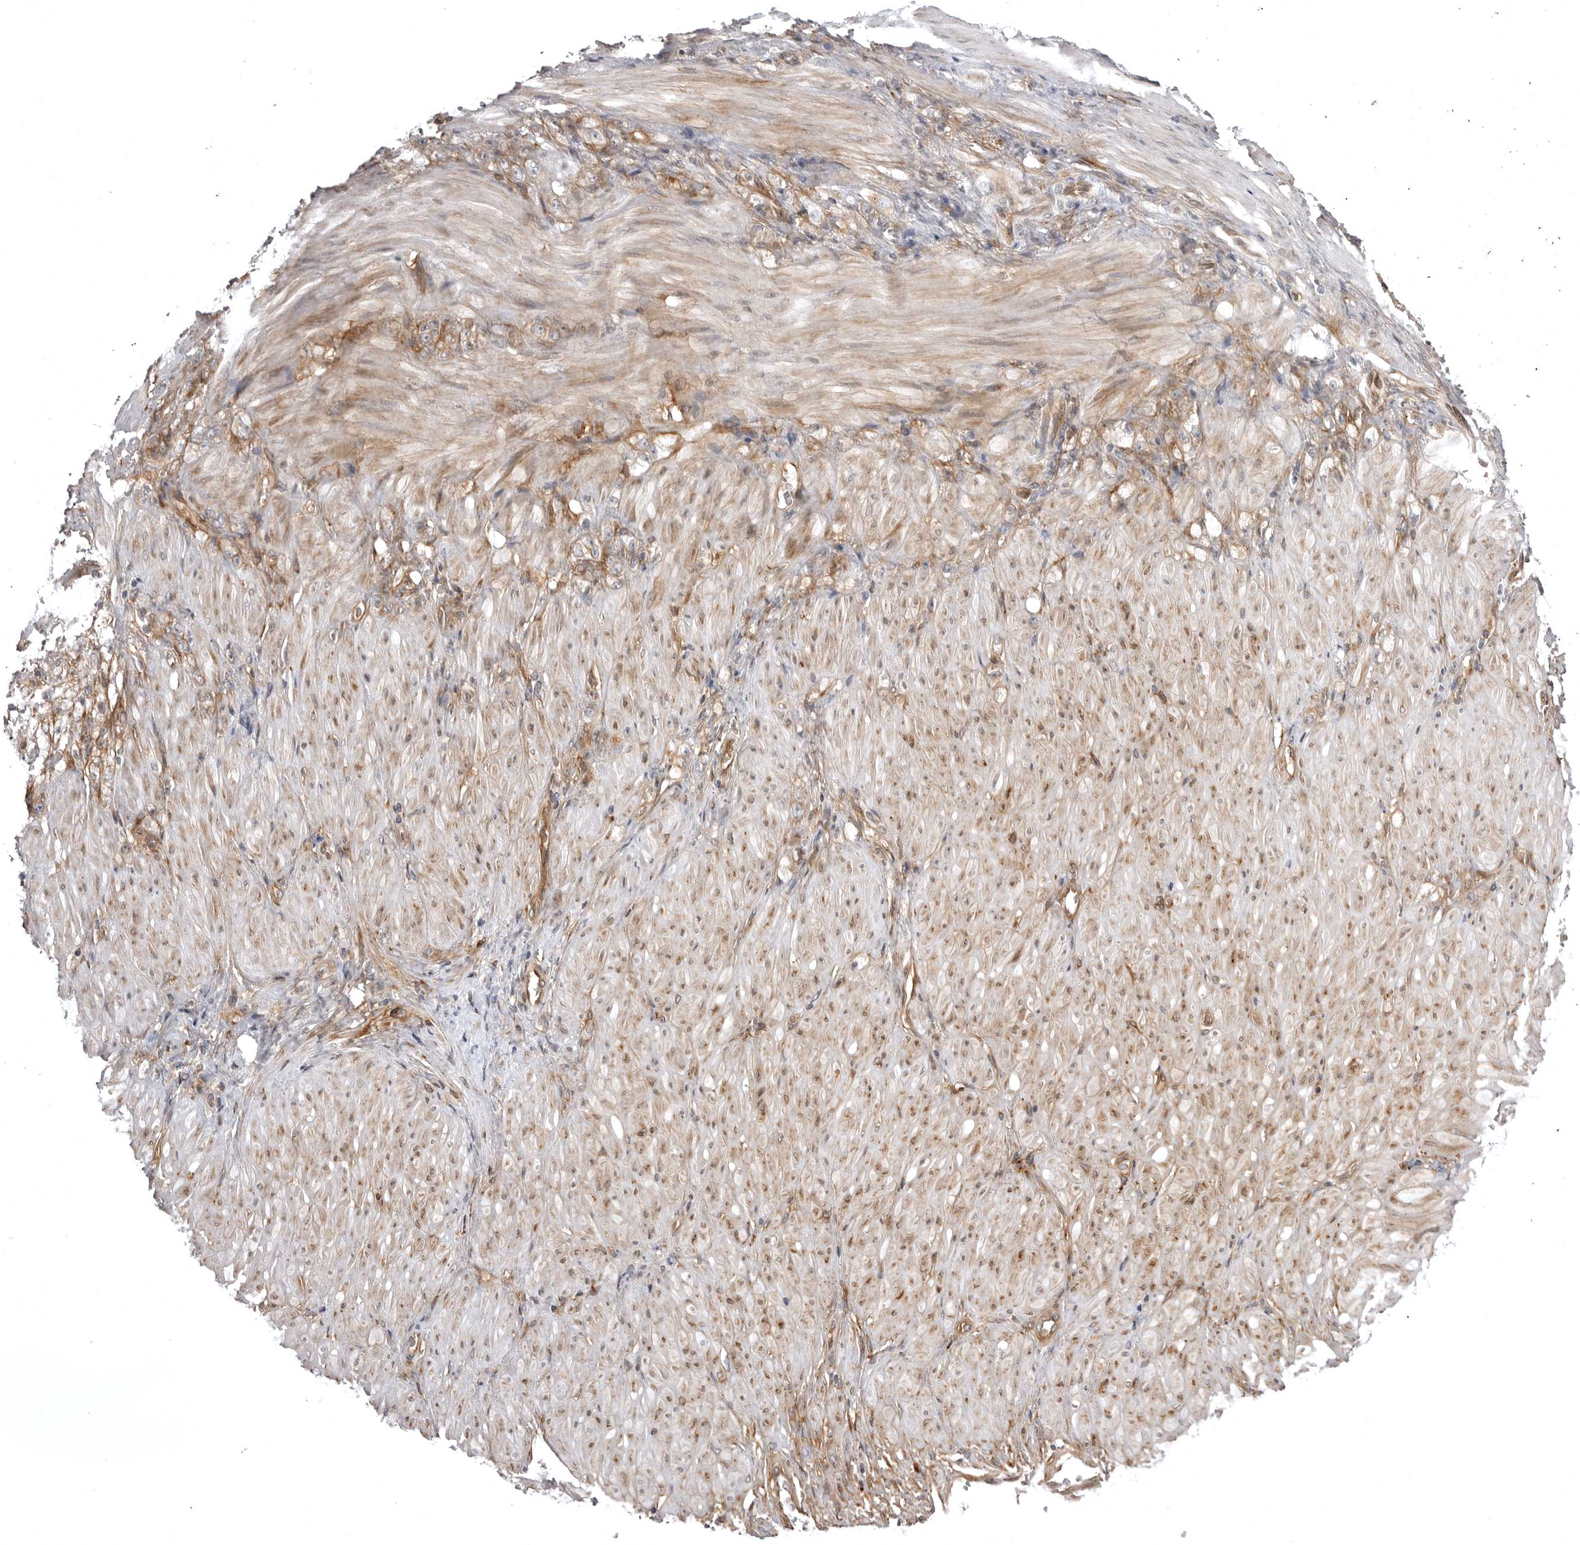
{"staining": {"intensity": "weak", "quantity": "25%-75%", "location": "cytoplasmic/membranous"}, "tissue": "stomach cancer", "cell_type": "Tumor cells", "image_type": "cancer", "snomed": [{"axis": "morphology", "description": "Normal tissue, NOS"}, {"axis": "morphology", "description": "Adenocarcinoma, NOS"}, {"axis": "topography", "description": "Stomach"}], "caption": "A high-resolution image shows IHC staining of stomach adenocarcinoma, which shows weak cytoplasmic/membranous expression in approximately 25%-75% of tumor cells.", "gene": "ARL5A", "patient": {"sex": "male", "age": 82}}